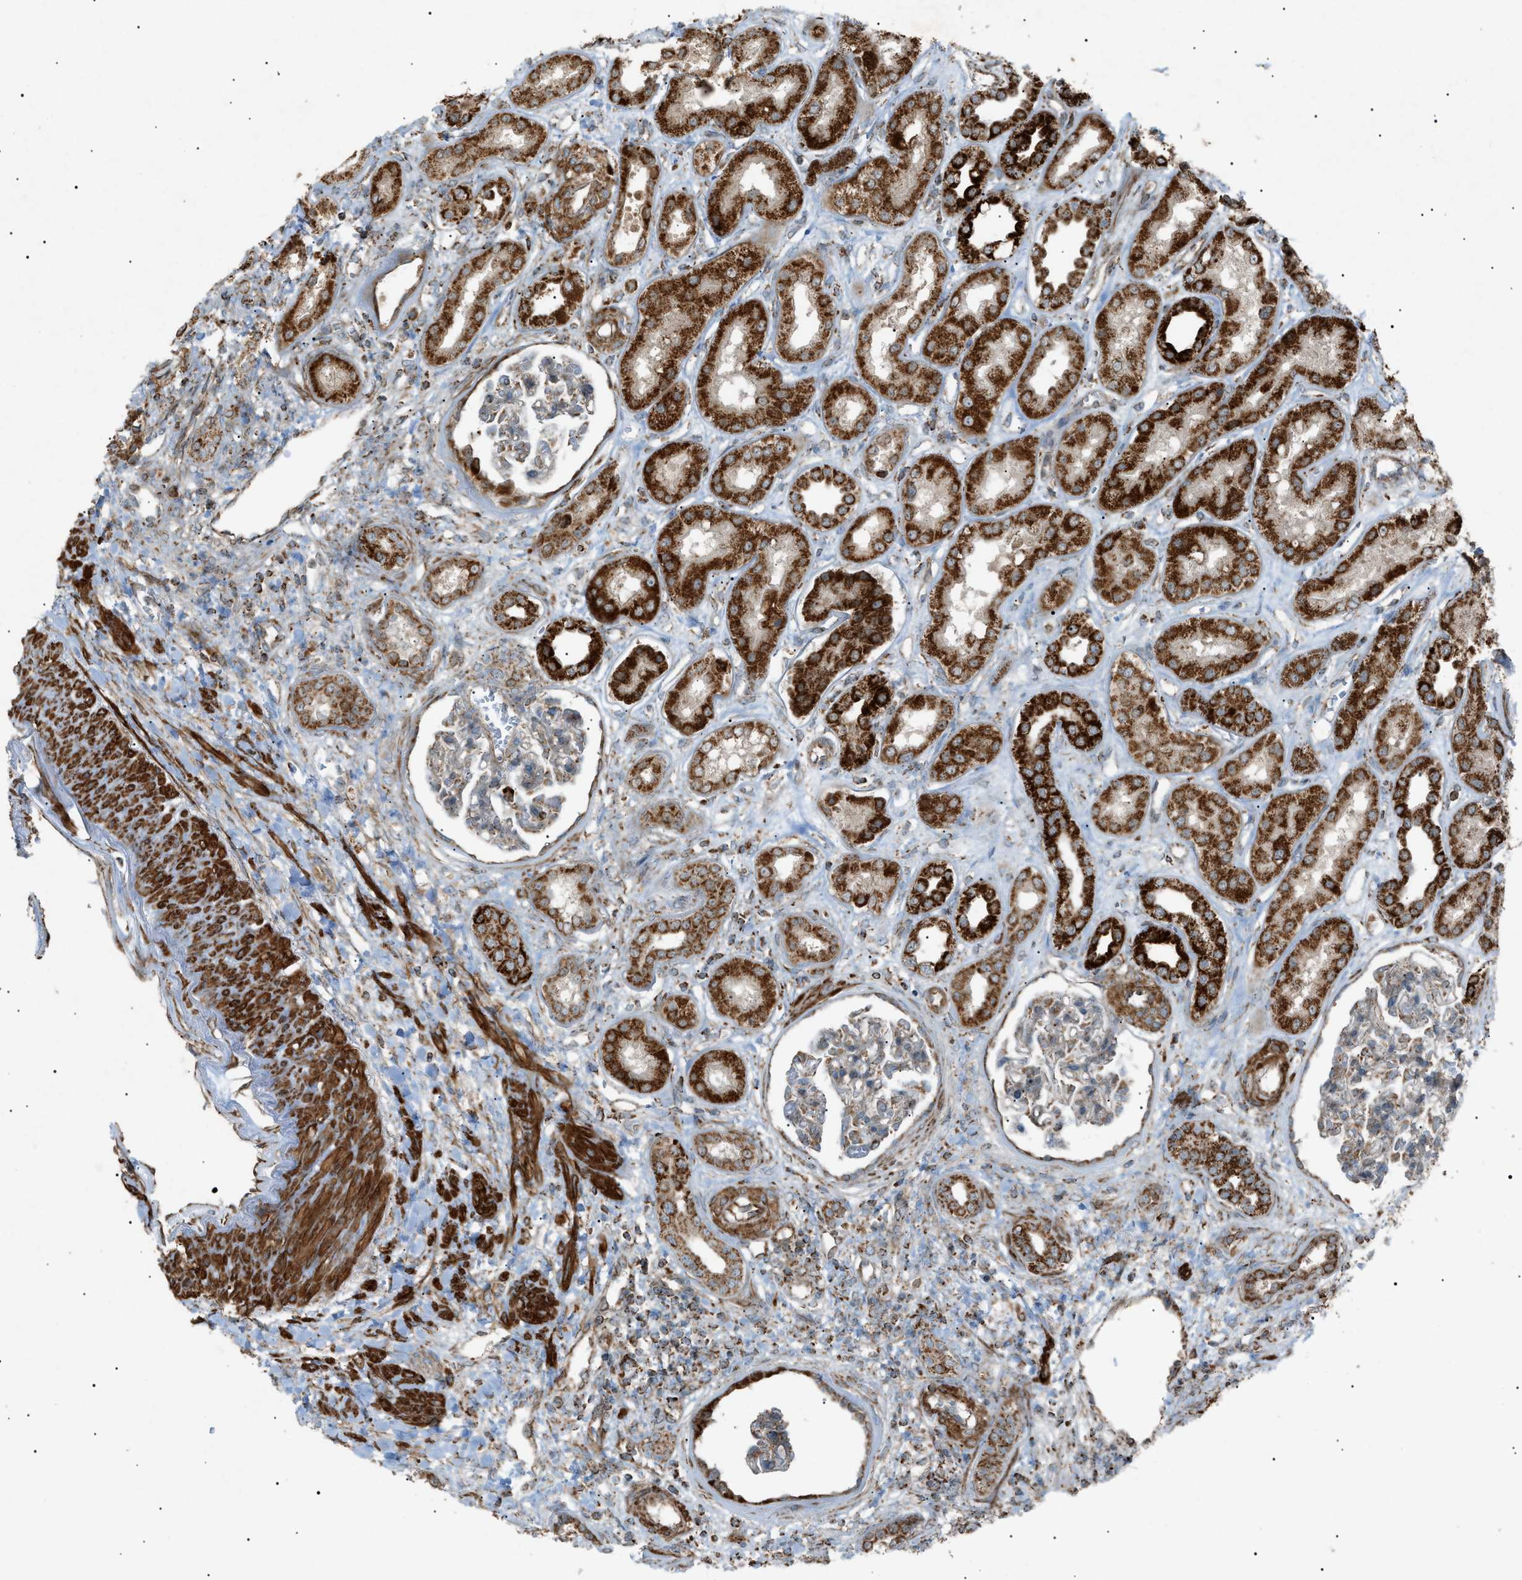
{"staining": {"intensity": "weak", "quantity": "<25%", "location": "cytoplasmic/membranous"}, "tissue": "kidney", "cell_type": "Cells in glomeruli", "image_type": "normal", "snomed": [{"axis": "morphology", "description": "Normal tissue, NOS"}, {"axis": "topography", "description": "Kidney"}], "caption": "Immunohistochemical staining of unremarkable human kidney reveals no significant expression in cells in glomeruli.", "gene": "C1GALT1C1", "patient": {"sex": "male", "age": 59}}